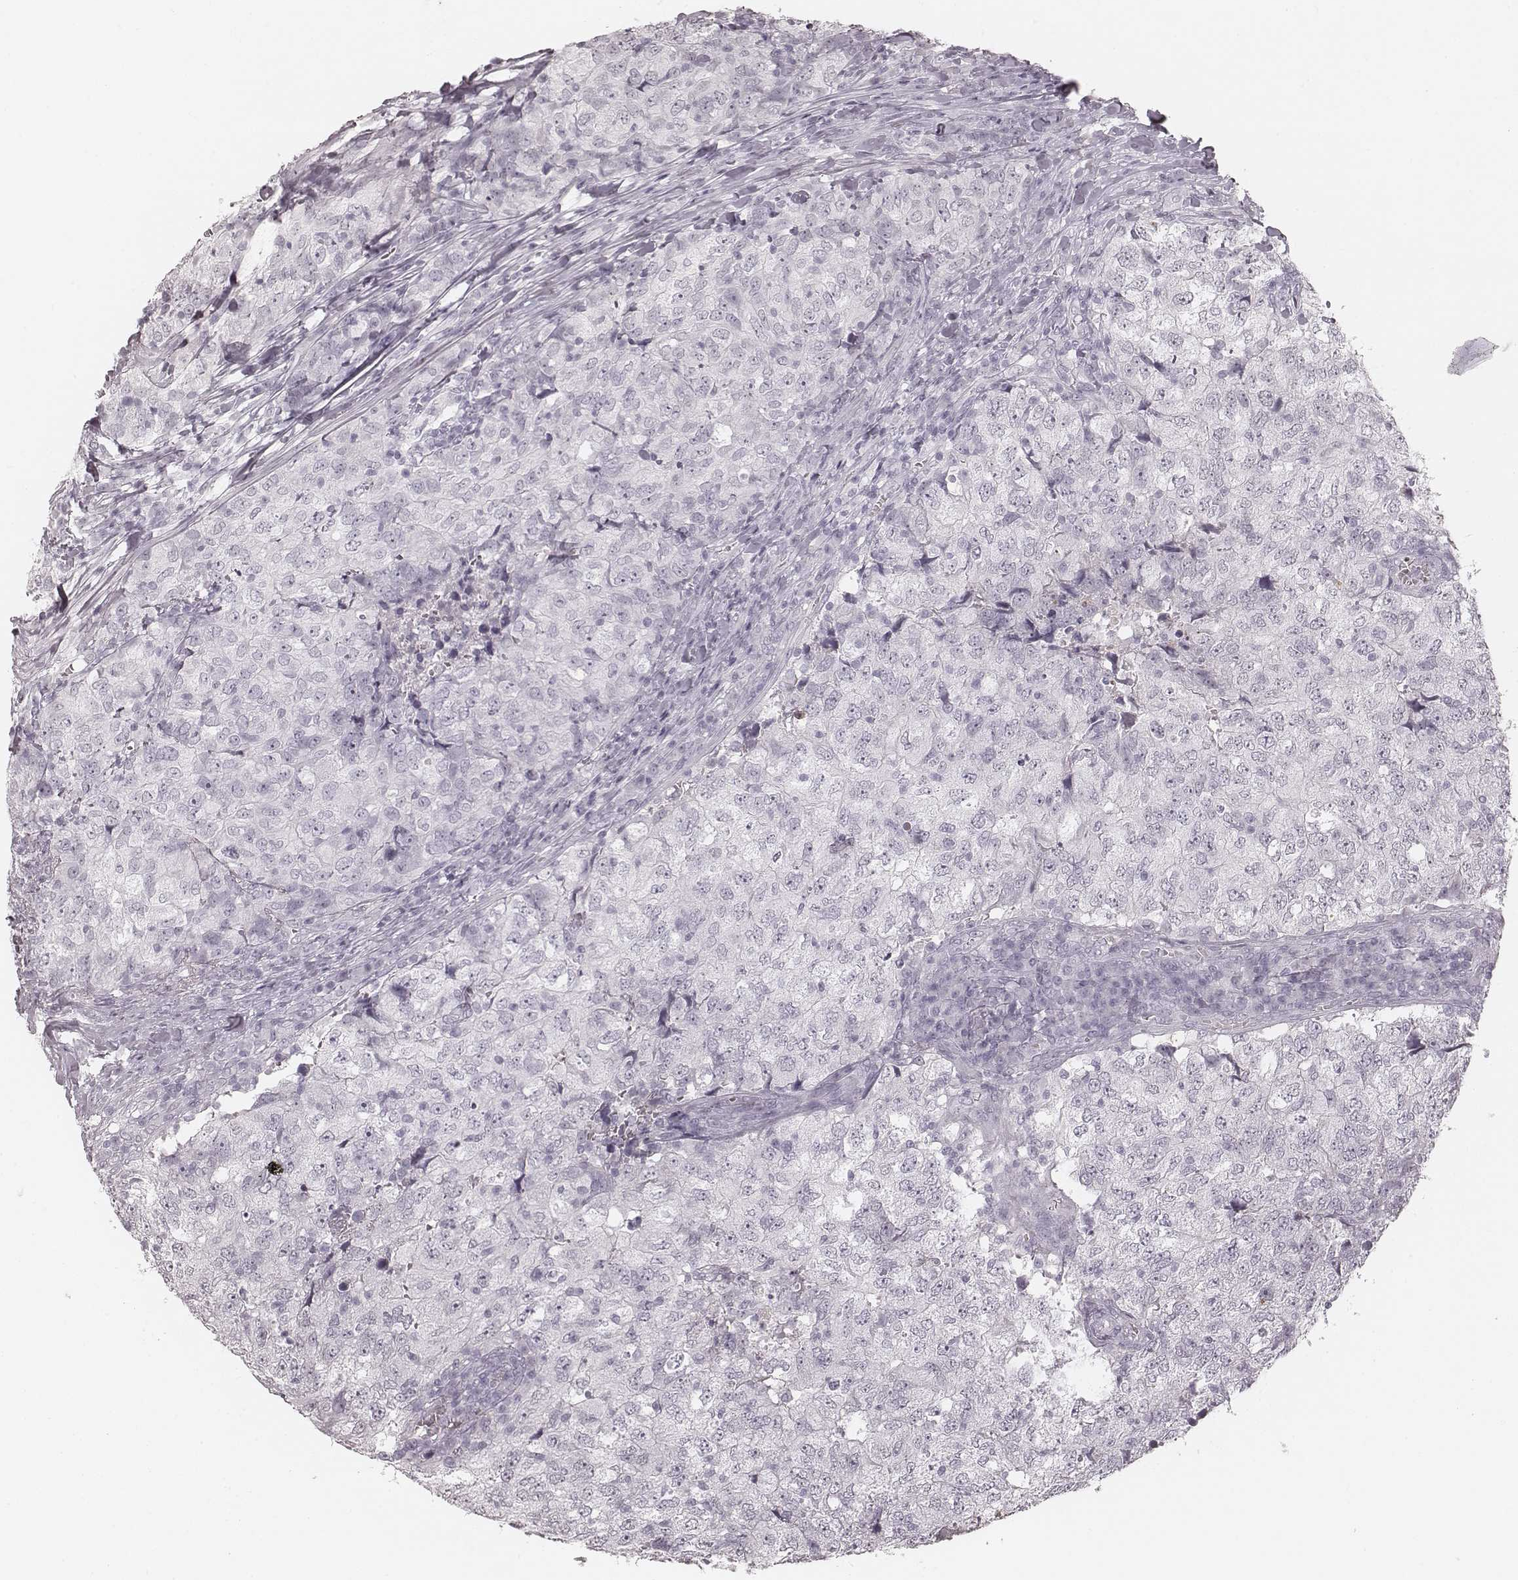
{"staining": {"intensity": "negative", "quantity": "none", "location": "none"}, "tissue": "breast cancer", "cell_type": "Tumor cells", "image_type": "cancer", "snomed": [{"axis": "morphology", "description": "Duct carcinoma"}, {"axis": "topography", "description": "Breast"}], "caption": "High magnification brightfield microscopy of infiltrating ductal carcinoma (breast) stained with DAB (brown) and counterstained with hematoxylin (blue): tumor cells show no significant positivity.", "gene": "MSX1", "patient": {"sex": "female", "age": 30}}